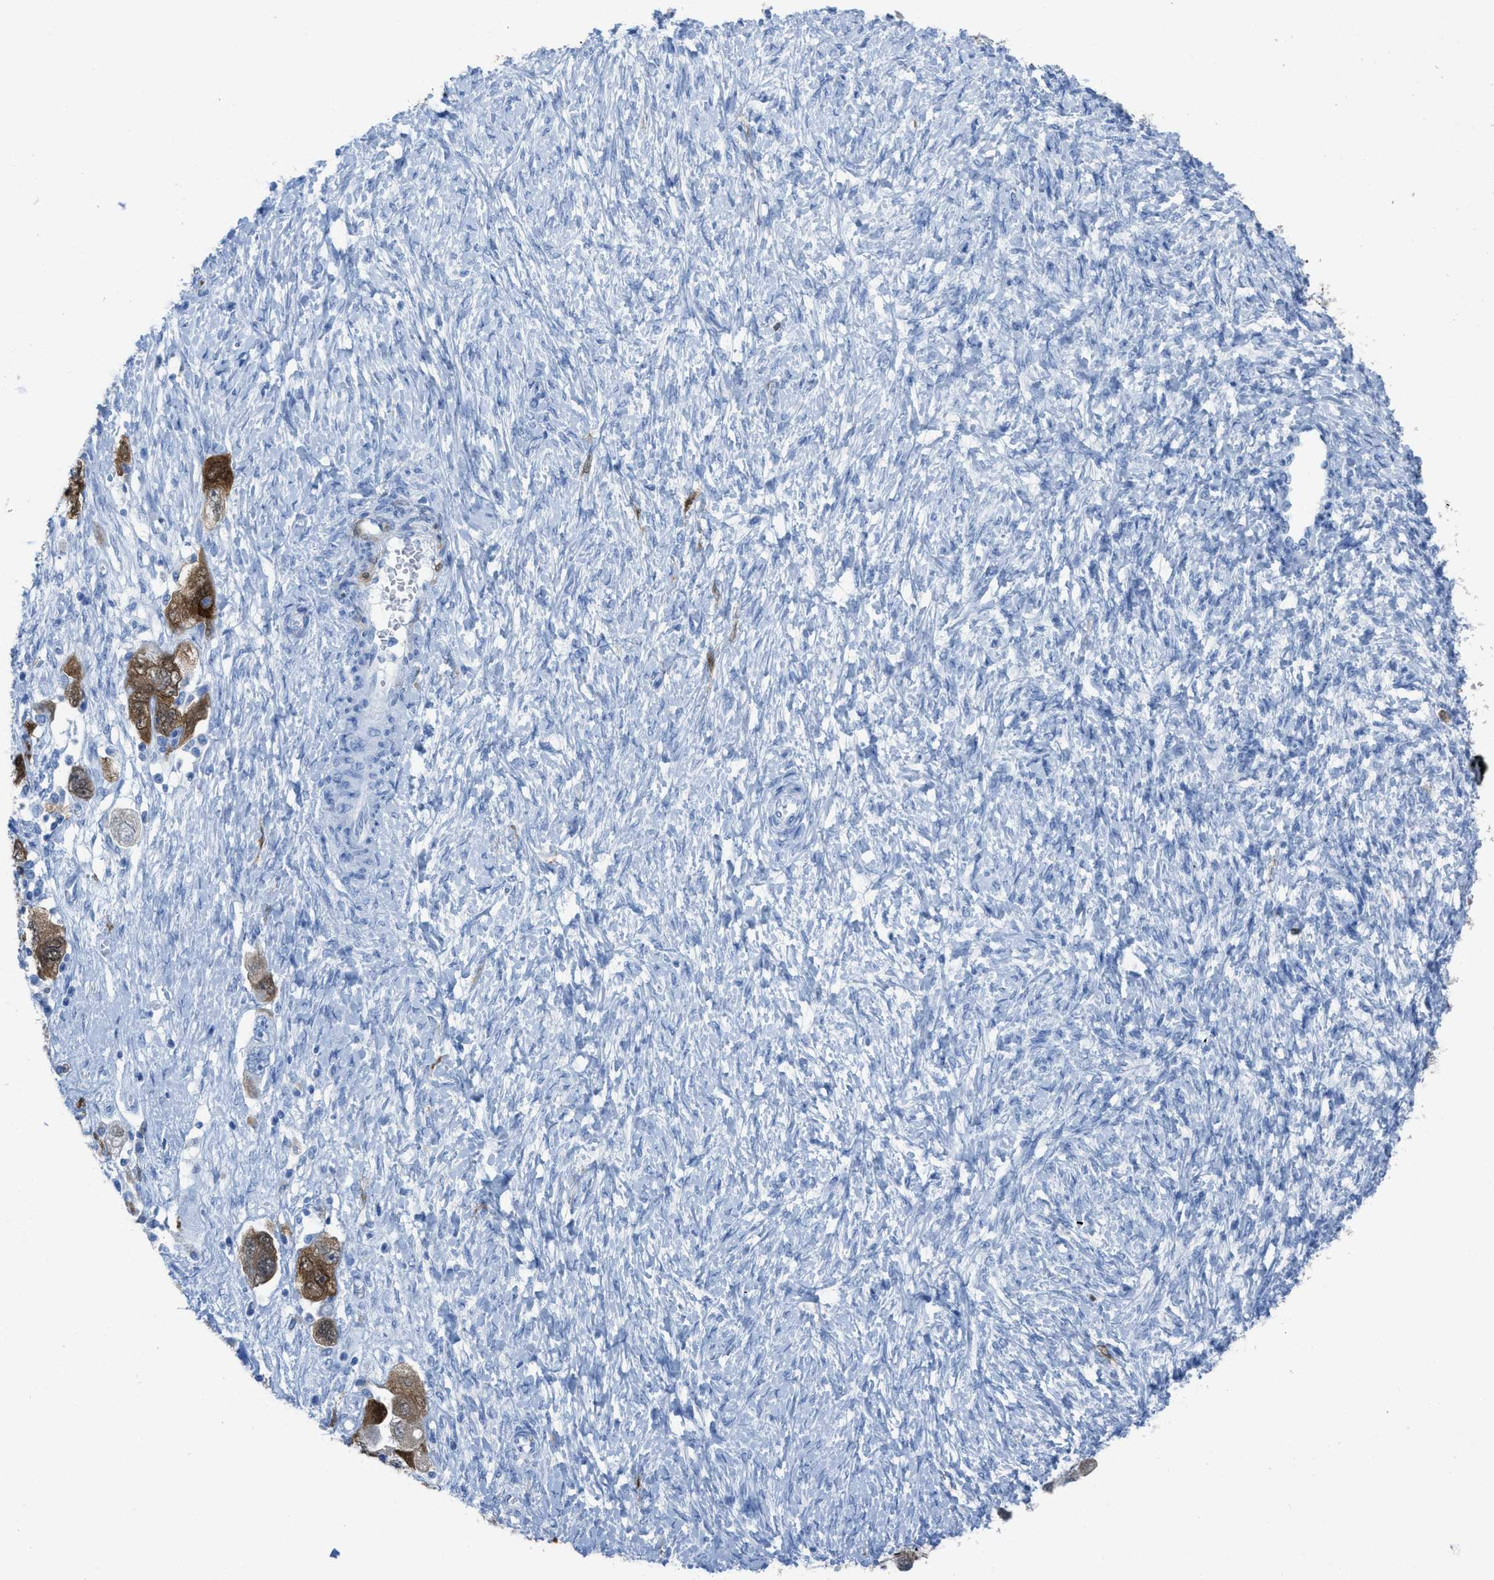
{"staining": {"intensity": "moderate", "quantity": "25%-75%", "location": "cytoplasmic/membranous"}, "tissue": "ovarian cancer", "cell_type": "Tumor cells", "image_type": "cancer", "snomed": [{"axis": "morphology", "description": "Carcinoma, NOS"}, {"axis": "morphology", "description": "Cystadenocarcinoma, serous, NOS"}, {"axis": "topography", "description": "Ovary"}], "caption": "Human ovarian cancer stained for a protein (brown) shows moderate cytoplasmic/membranous positive staining in about 25%-75% of tumor cells.", "gene": "CDKN2A", "patient": {"sex": "female", "age": 69}}